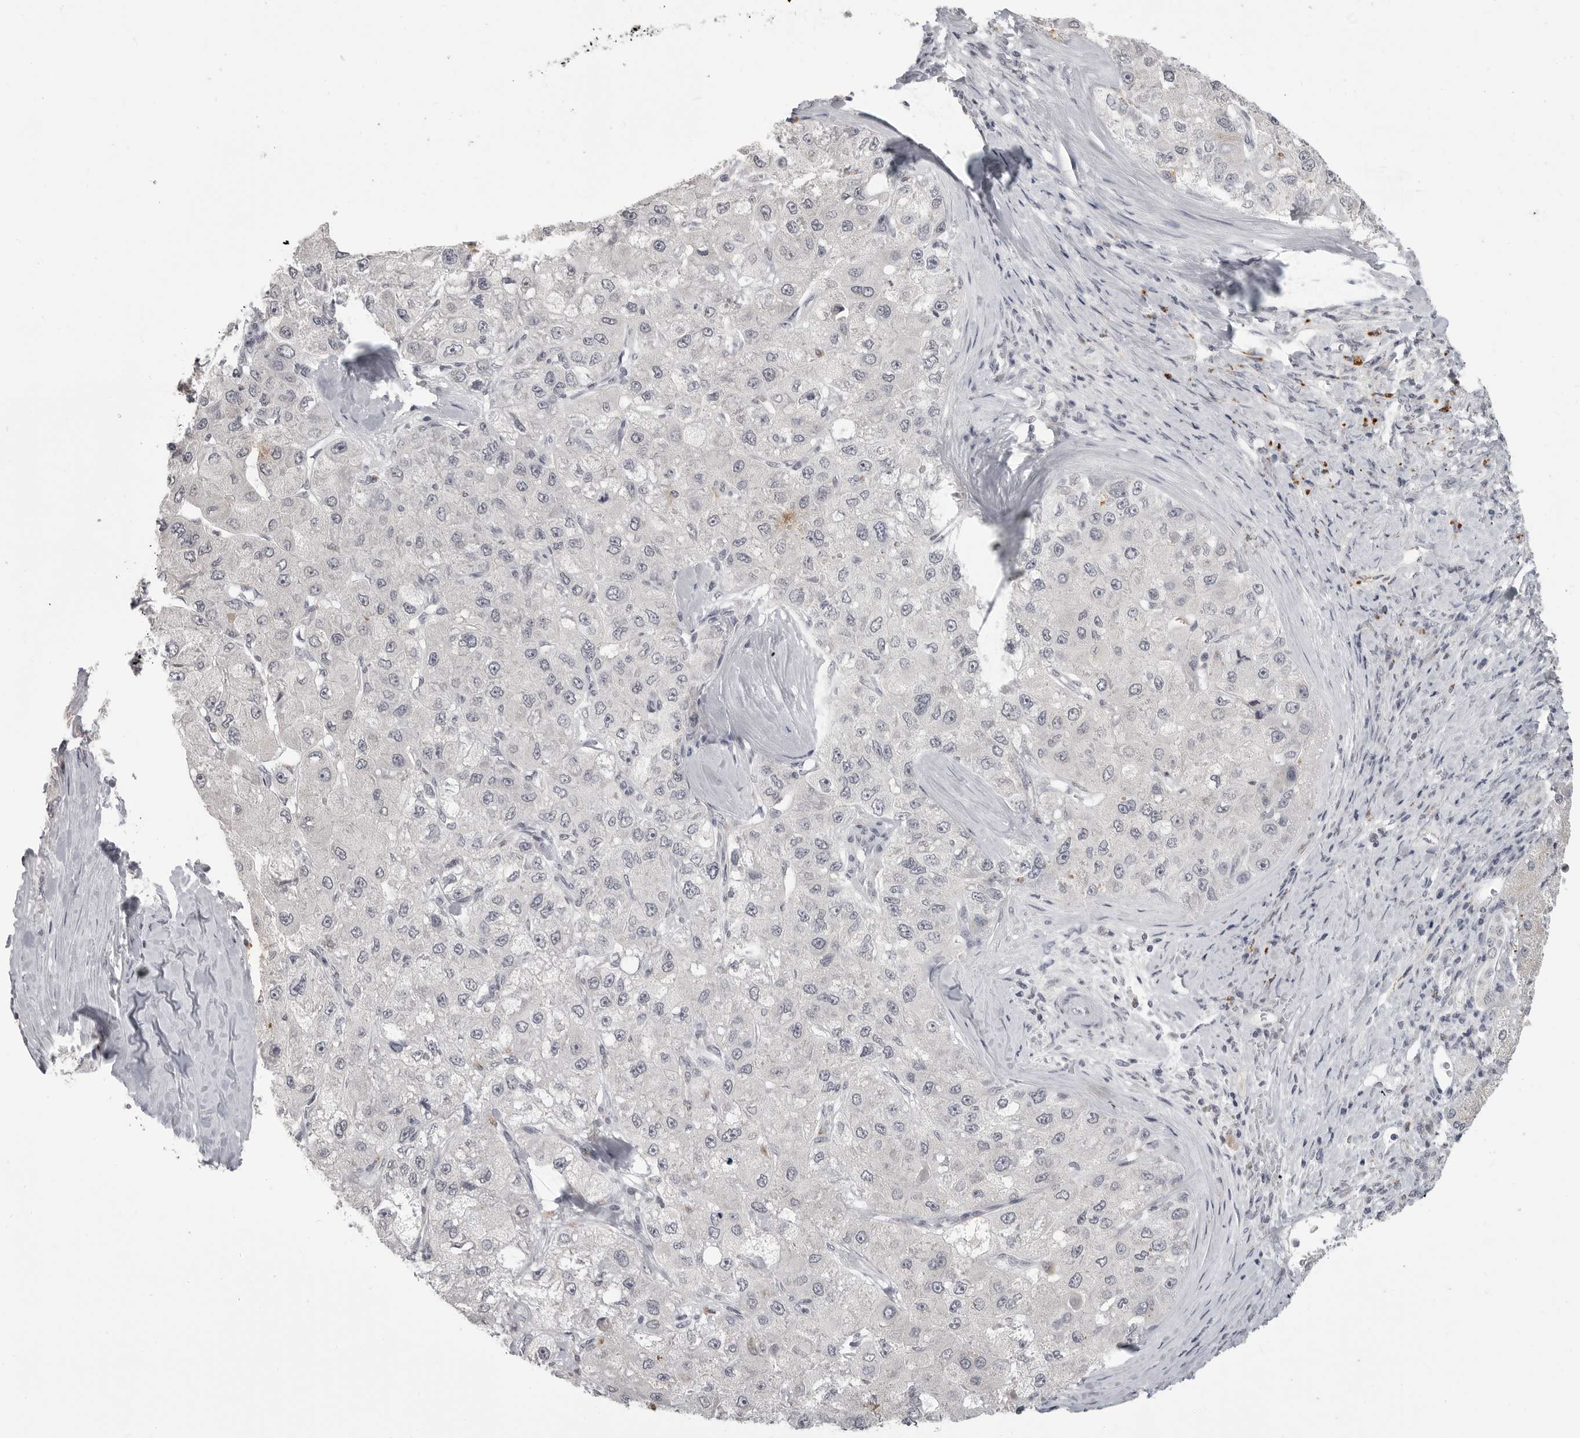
{"staining": {"intensity": "negative", "quantity": "none", "location": "none"}, "tissue": "liver cancer", "cell_type": "Tumor cells", "image_type": "cancer", "snomed": [{"axis": "morphology", "description": "Carcinoma, Hepatocellular, NOS"}, {"axis": "topography", "description": "Liver"}], "caption": "Immunohistochemistry of human liver hepatocellular carcinoma shows no positivity in tumor cells.", "gene": "PRSS1", "patient": {"sex": "male", "age": 80}}